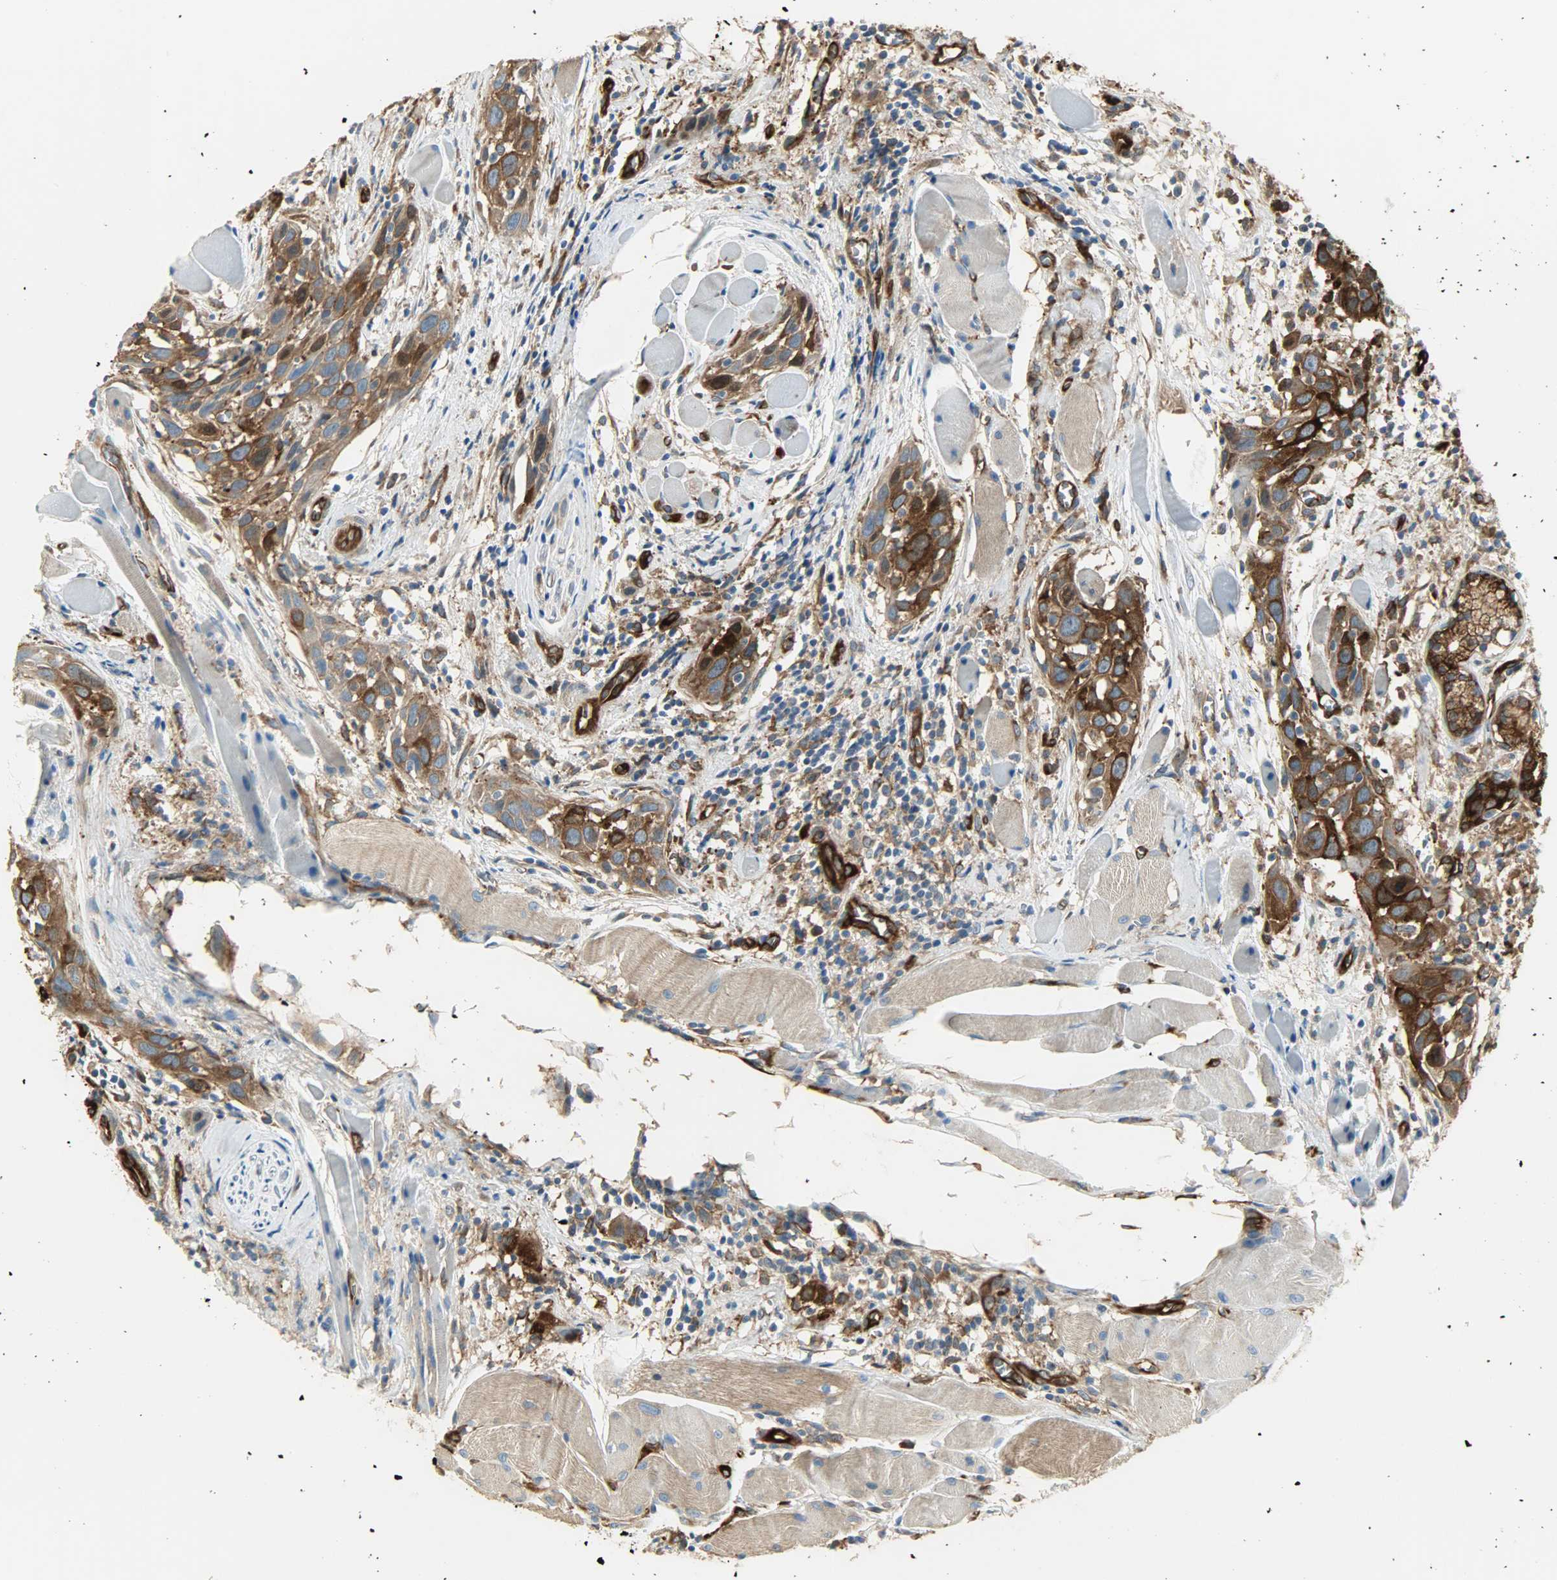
{"staining": {"intensity": "strong", "quantity": ">75%", "location": "cytoplasmic/membranous"}, "tissue": "head and neck cancer", "cell_type": "Tumor cells", "image_type": "cancer", "snomed": [{"axis": "morphology", "description": "Squamous cell carcinoma, NOS"}, {"axis": "topography", "description": "Oral tissue"}, {"axis": "topography", "description": "Head-Neck"}], "caption": "Protein staining by immunohistochemistry exhibits strong cytoplasmic/membranous expression in approximately >75% of tumor cells in squamous cell carcinoma (head and neck).", "gene": "WARS1", "patient": {"sex": "female", "age": 50}}